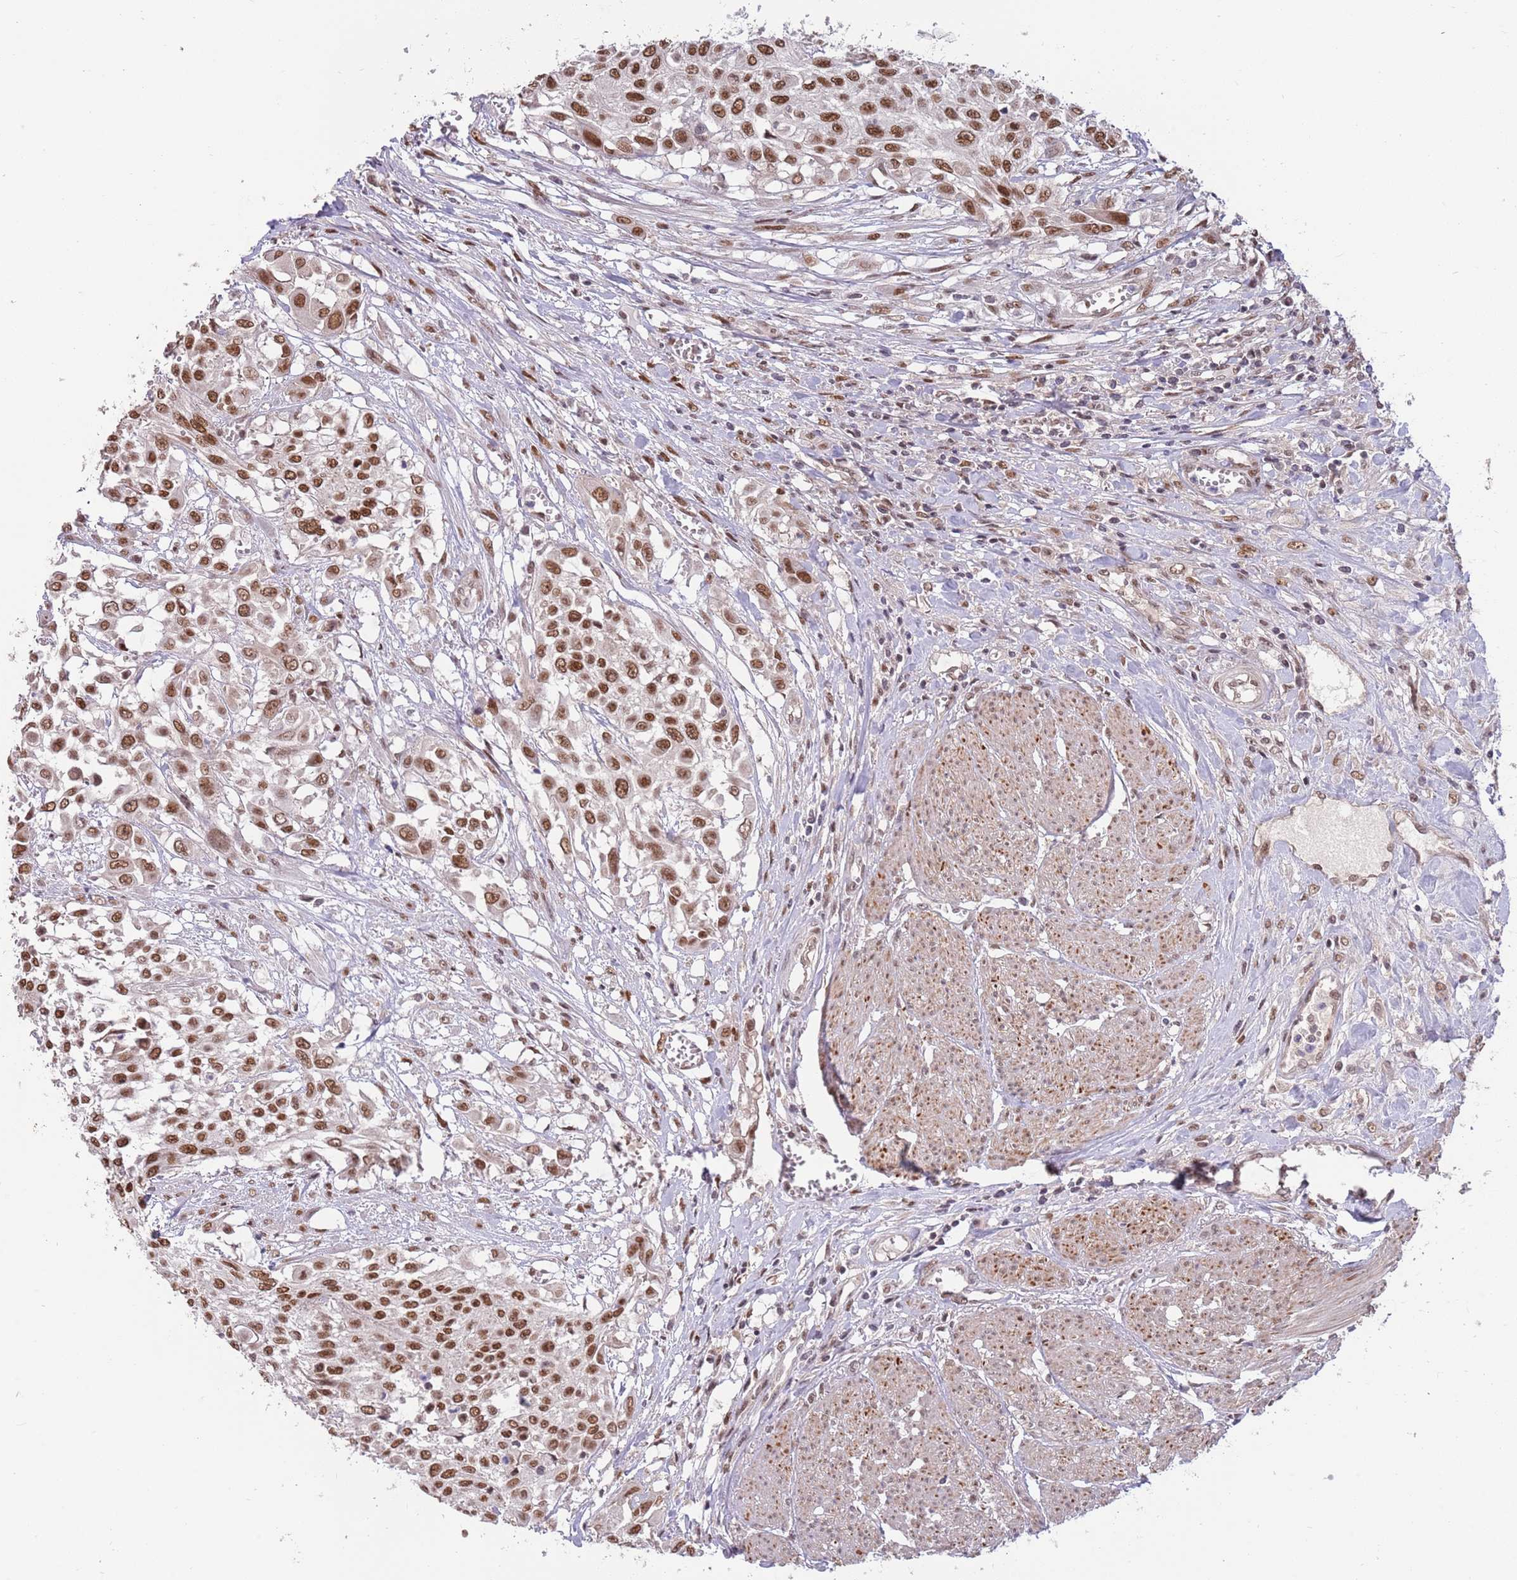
{"staining": {"intensity": "moderate", "quantity": ">75%", "location": "nuclear"}, "tissue": "urothelial cancer", "cell_type": "Tumor cells", "image_type": "cancer", "snomed": [{"axis": "morphology", "description": "Urothelial carcinoma, High grade"}, {"axis": "topography", "description": "Urinary bladder"}], "caption": "The immunohistochemical stain shows moderate nuclear positivity in tumor cells of urothelial carcinoma (high-grade) tissue.", "gene": "ZBTB7A", "patient": {"sex": "male", "age": 57}}